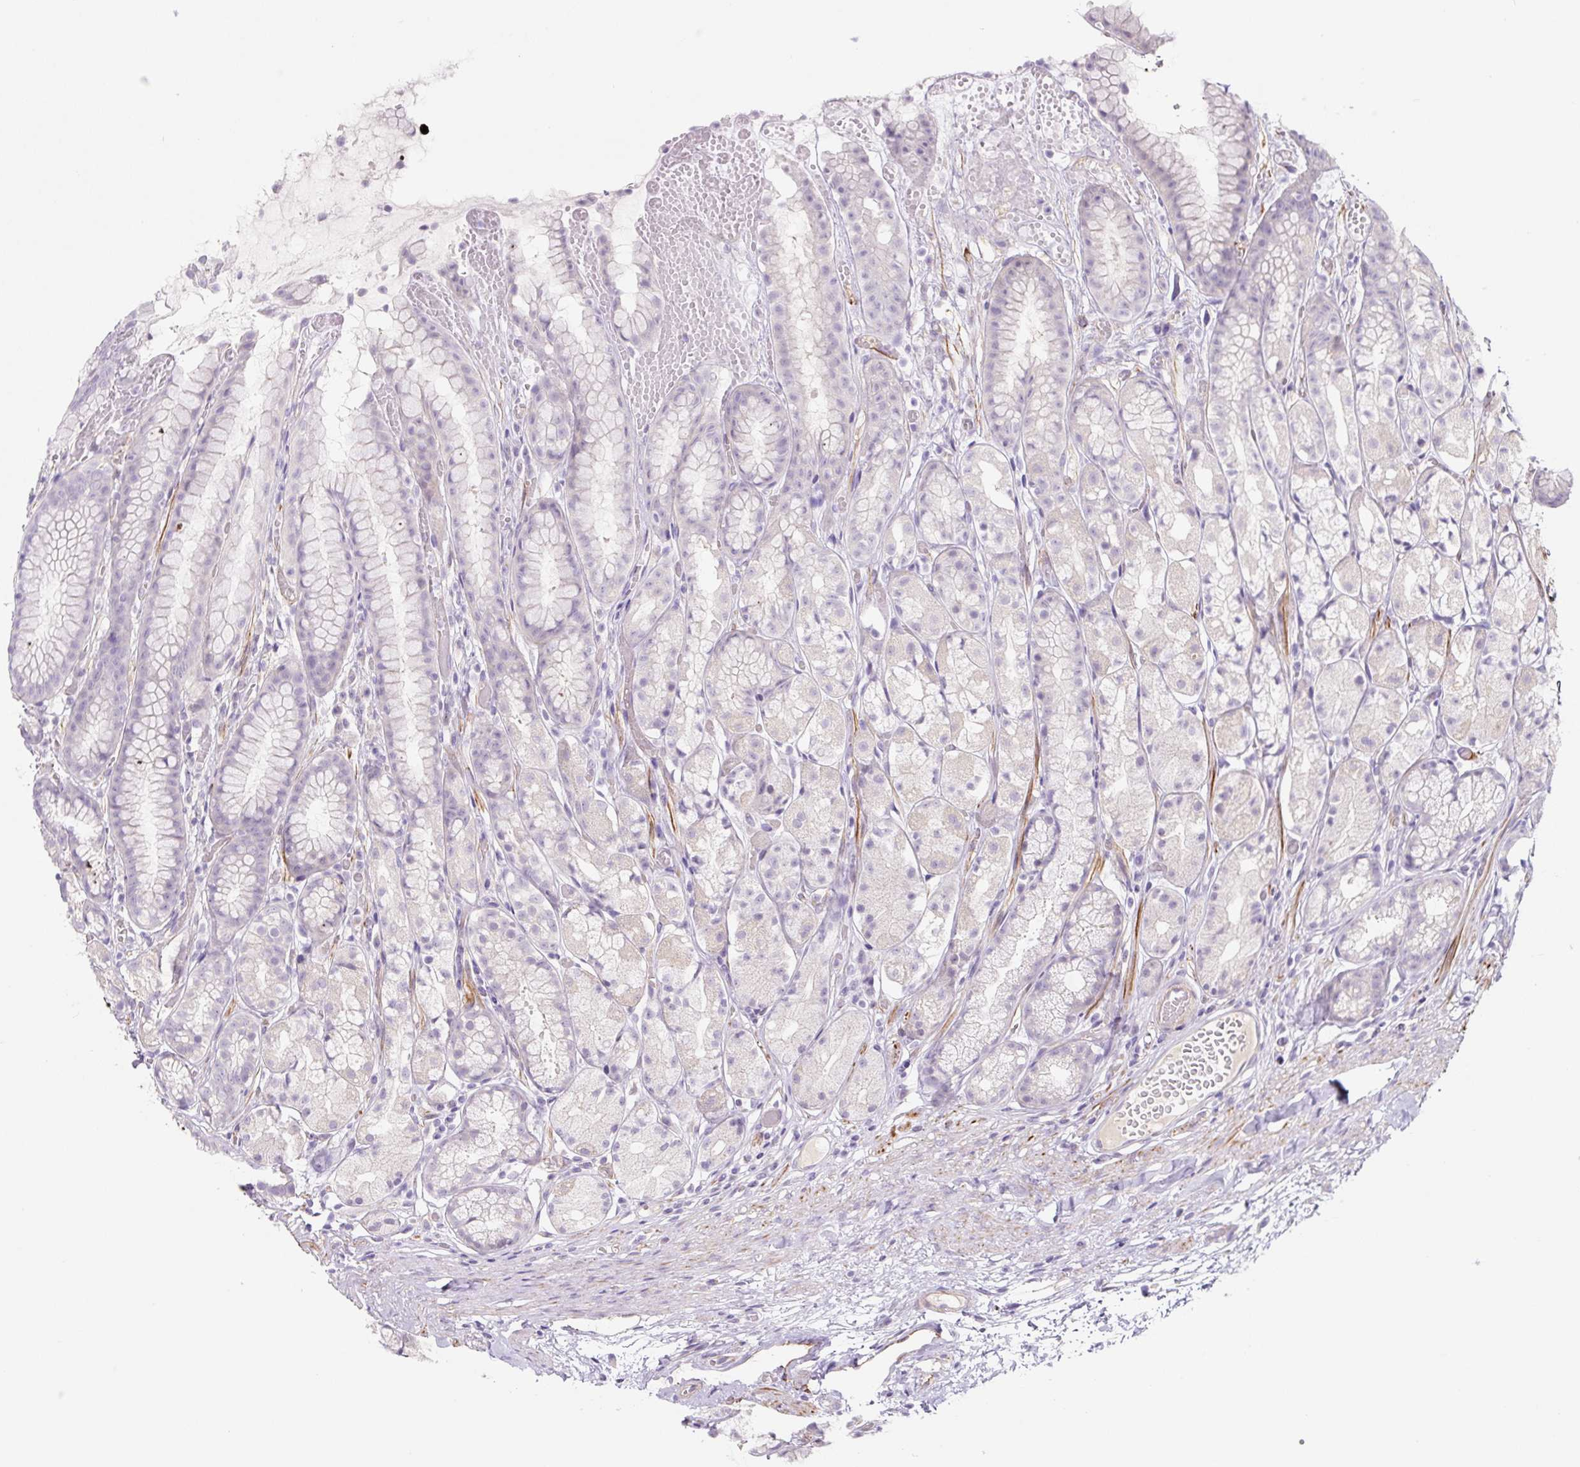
{"staining": {"intensity": "weak", "quantity": "<25%", "location": "cytoplasmic/membranous"}, "tissue": "stomach", "cell_type": "Glandular cells", "image_type": "normal", "snomed": [{"axis": "morphology", "description": "Normal tissue, NOS"}, {"axis": "topography", "description": "Smooth muscle"}, {"axis": "topography", "description": "Stomach"}], "caption": "This is a photomicrograph of immunohistochemistry staining of benign stomach, which shows no staining in glandular cells. Brightfield microscopy of immunohistochemistry stained with DAB (brown) and hematoxylin (blue), captured at high magnification.", "gene": "CCL25", "patient": {"sex": "male", "age": 70}}